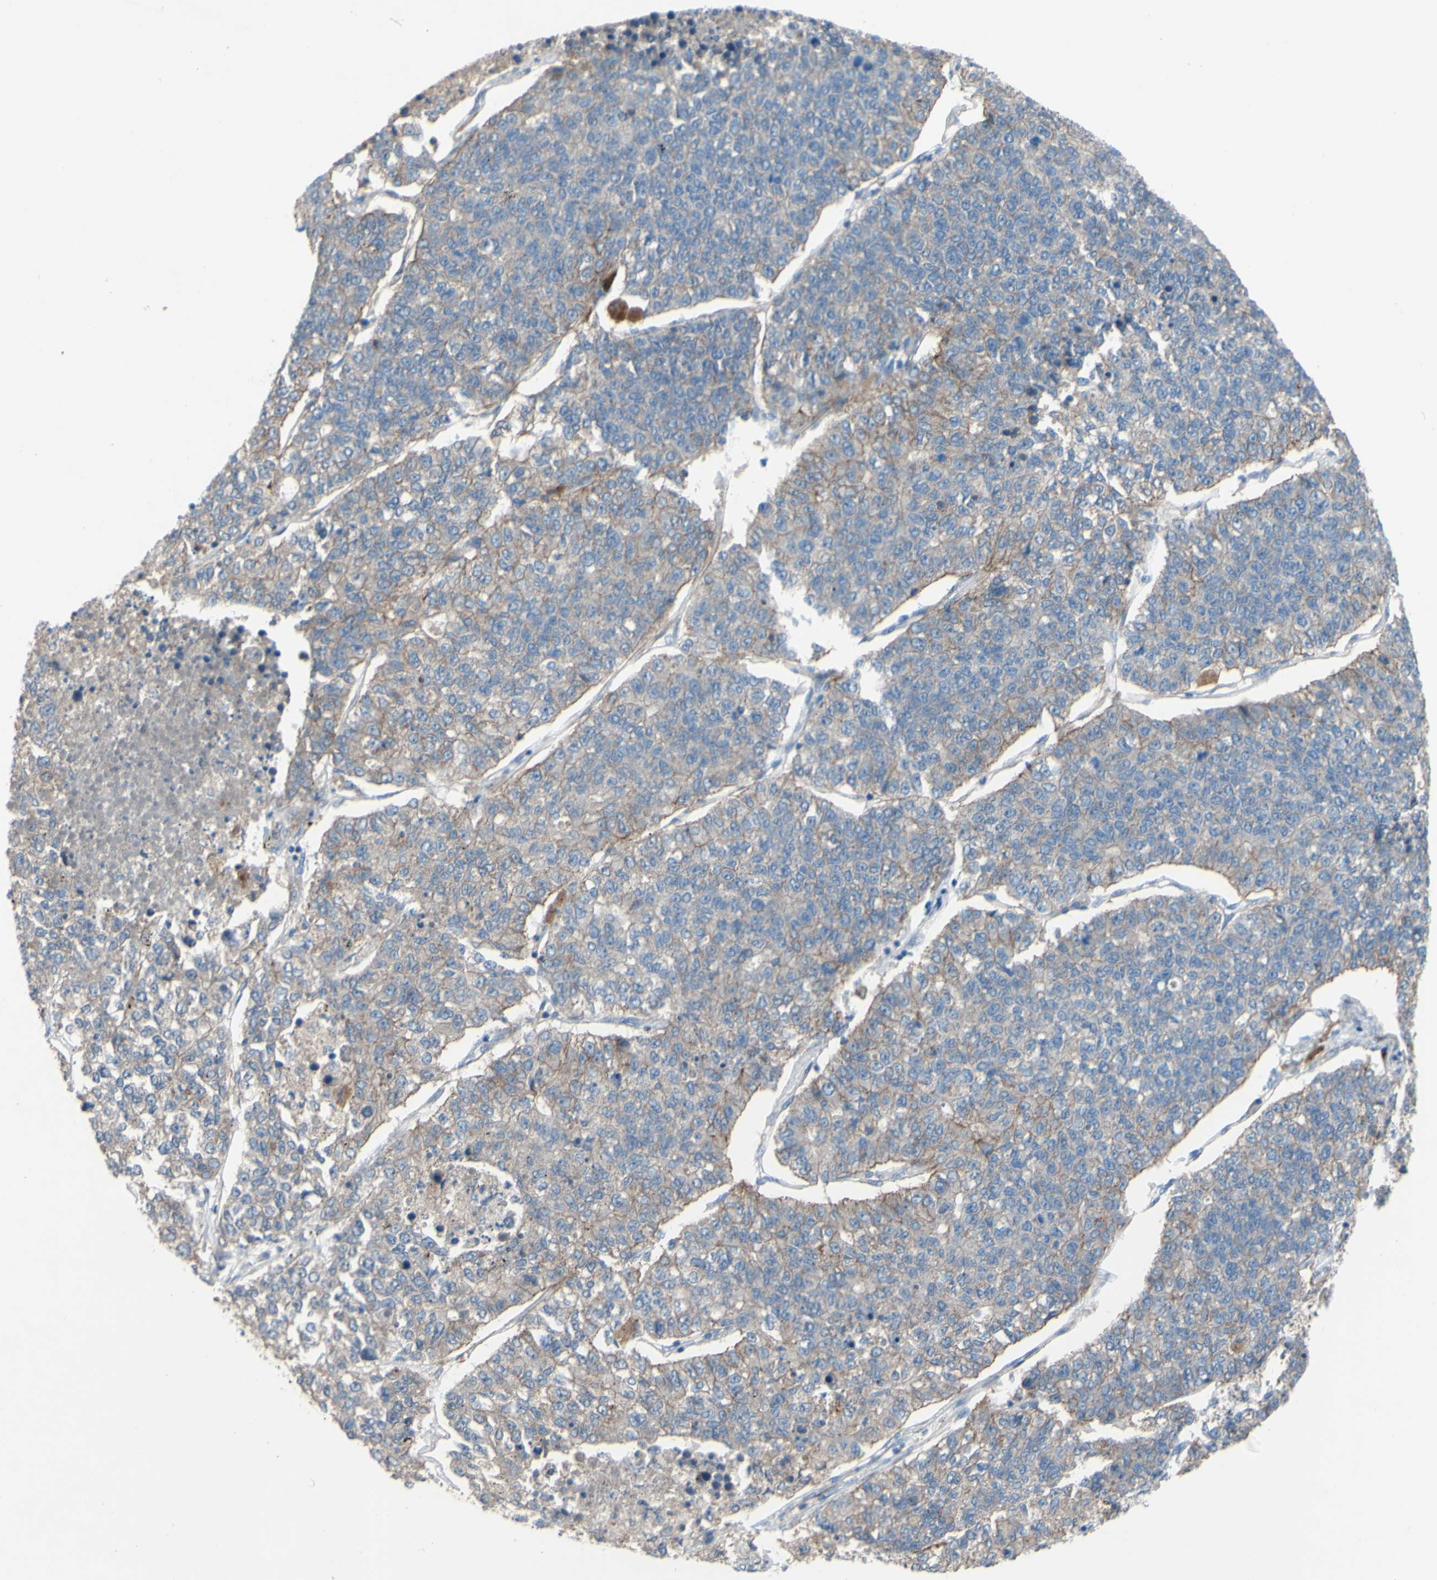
{"staining": {"intensity": "weak", "quantity": "25%-75%", "location": "cytoplasmic/membranous"}, "tissue": "lung cancer", "cell_type": "Tumor cells", "image_type": "cancer", "snomed": [{"axis": "morphology", "description": "Adenocarcinoma, NOS"}, {"axis": "topography", "description": "Lung"}], "caption": "Human lung adenocarcinoma stained for a protein (brown) displays weak cytoplasmic/membranous positive positivity in about 25%-75% of tumor cells.", "gene": "CDCP1", "patient": {"sex": "male", "age": 49}}